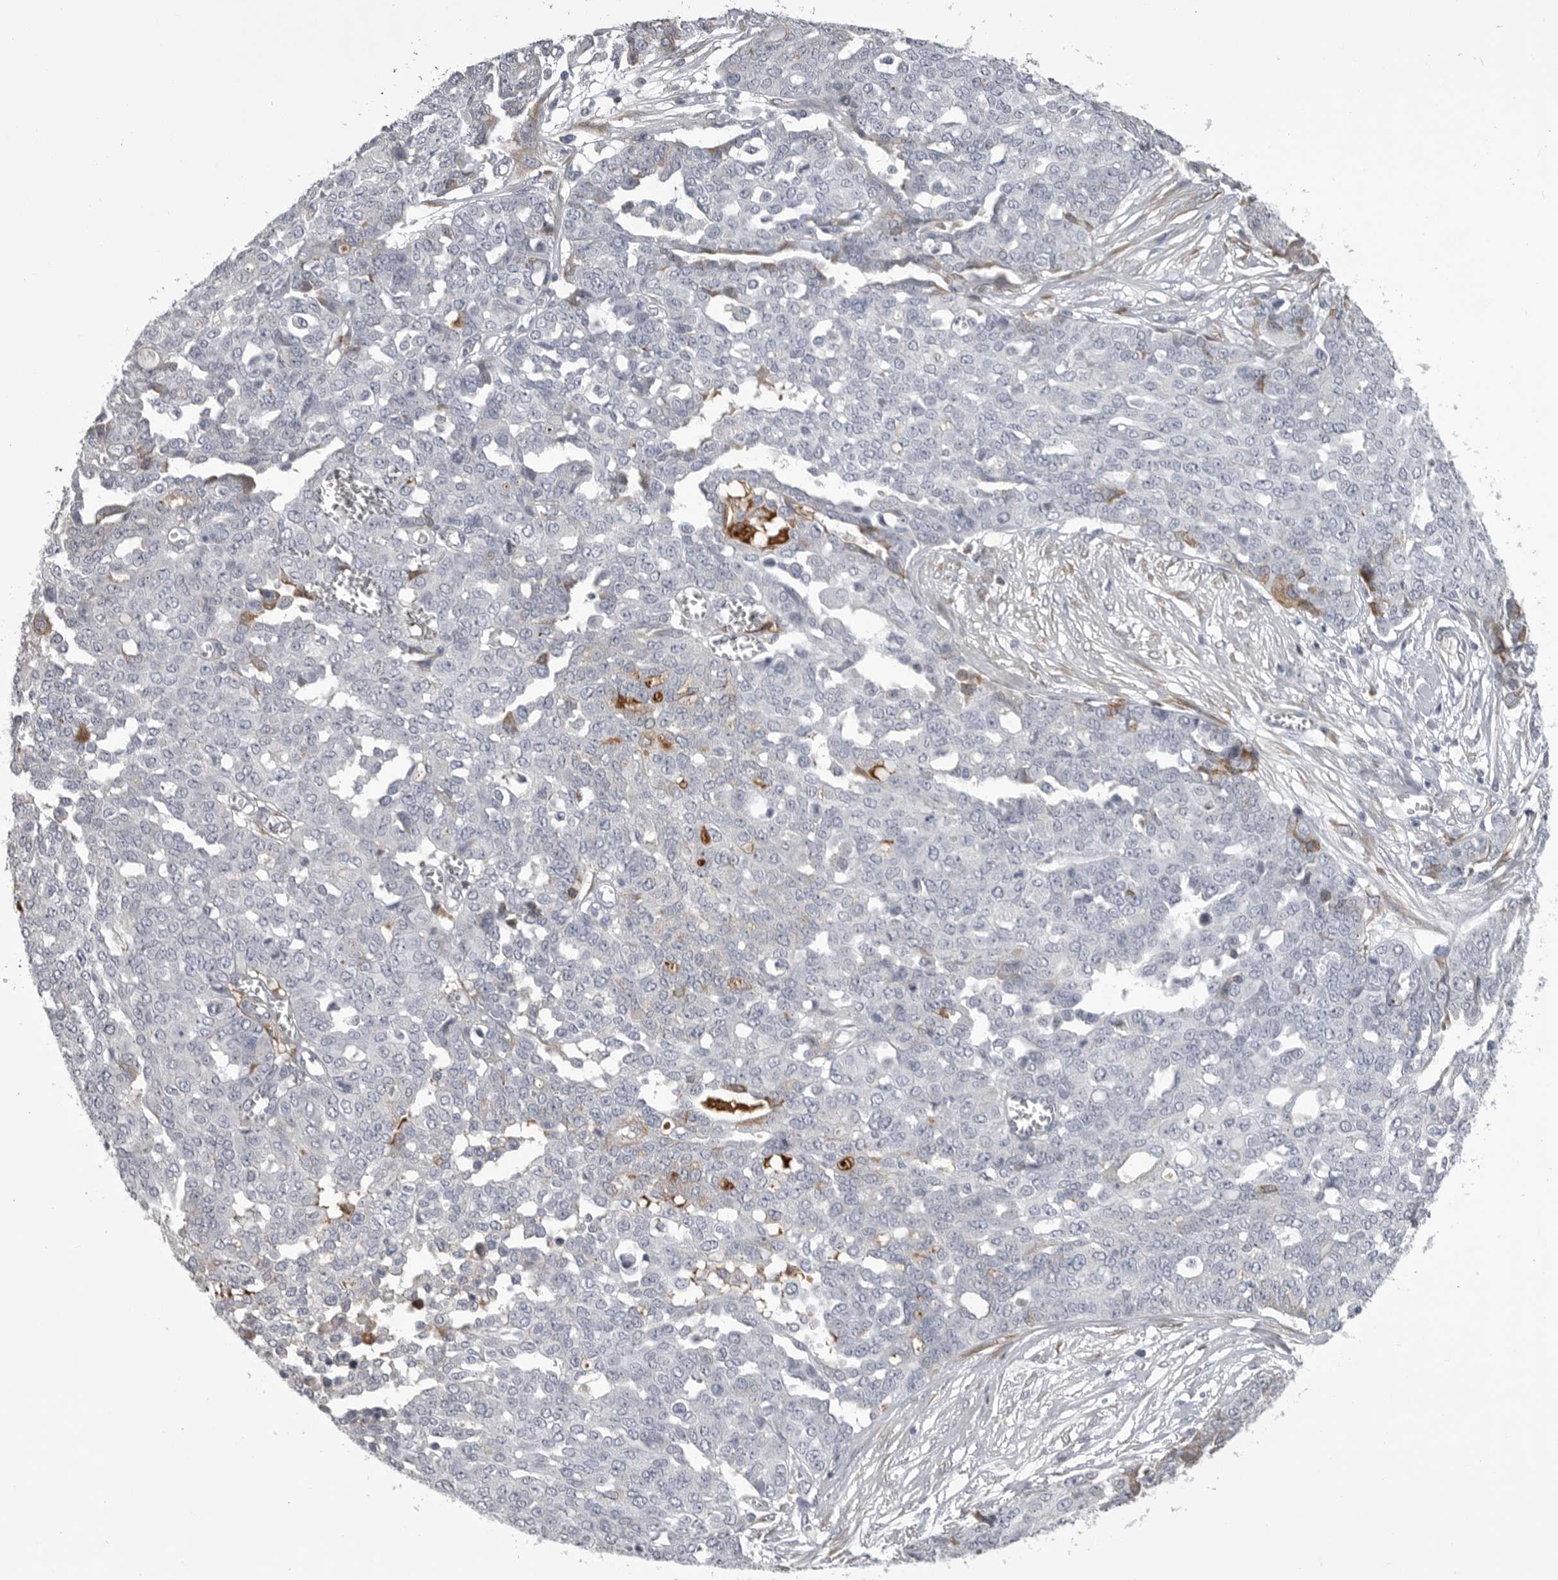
{"staining": {"intensity": "negative", "quantity": "none", "location": "none"}, "tissue": "ovarian cancer", "cell_type": "Tumor cells", "image_type": "cancer", "snomed": [{"axis": "morphology", "description": "Cystadenocarcinoma, serous, NOS"}, {"axis": "topography", "description": "Soft tissue"}, {"axis": "topography", "description": "Ovary"}], "caption": "IHC image of human ovarian serous cystadenocarcinoma stained for a protein (brown), which exhibits no staining in tumor cells. Nuclei are stained in blue.", "gene": "SERPING1", "patient": {"sex": "female", "age": 57}}